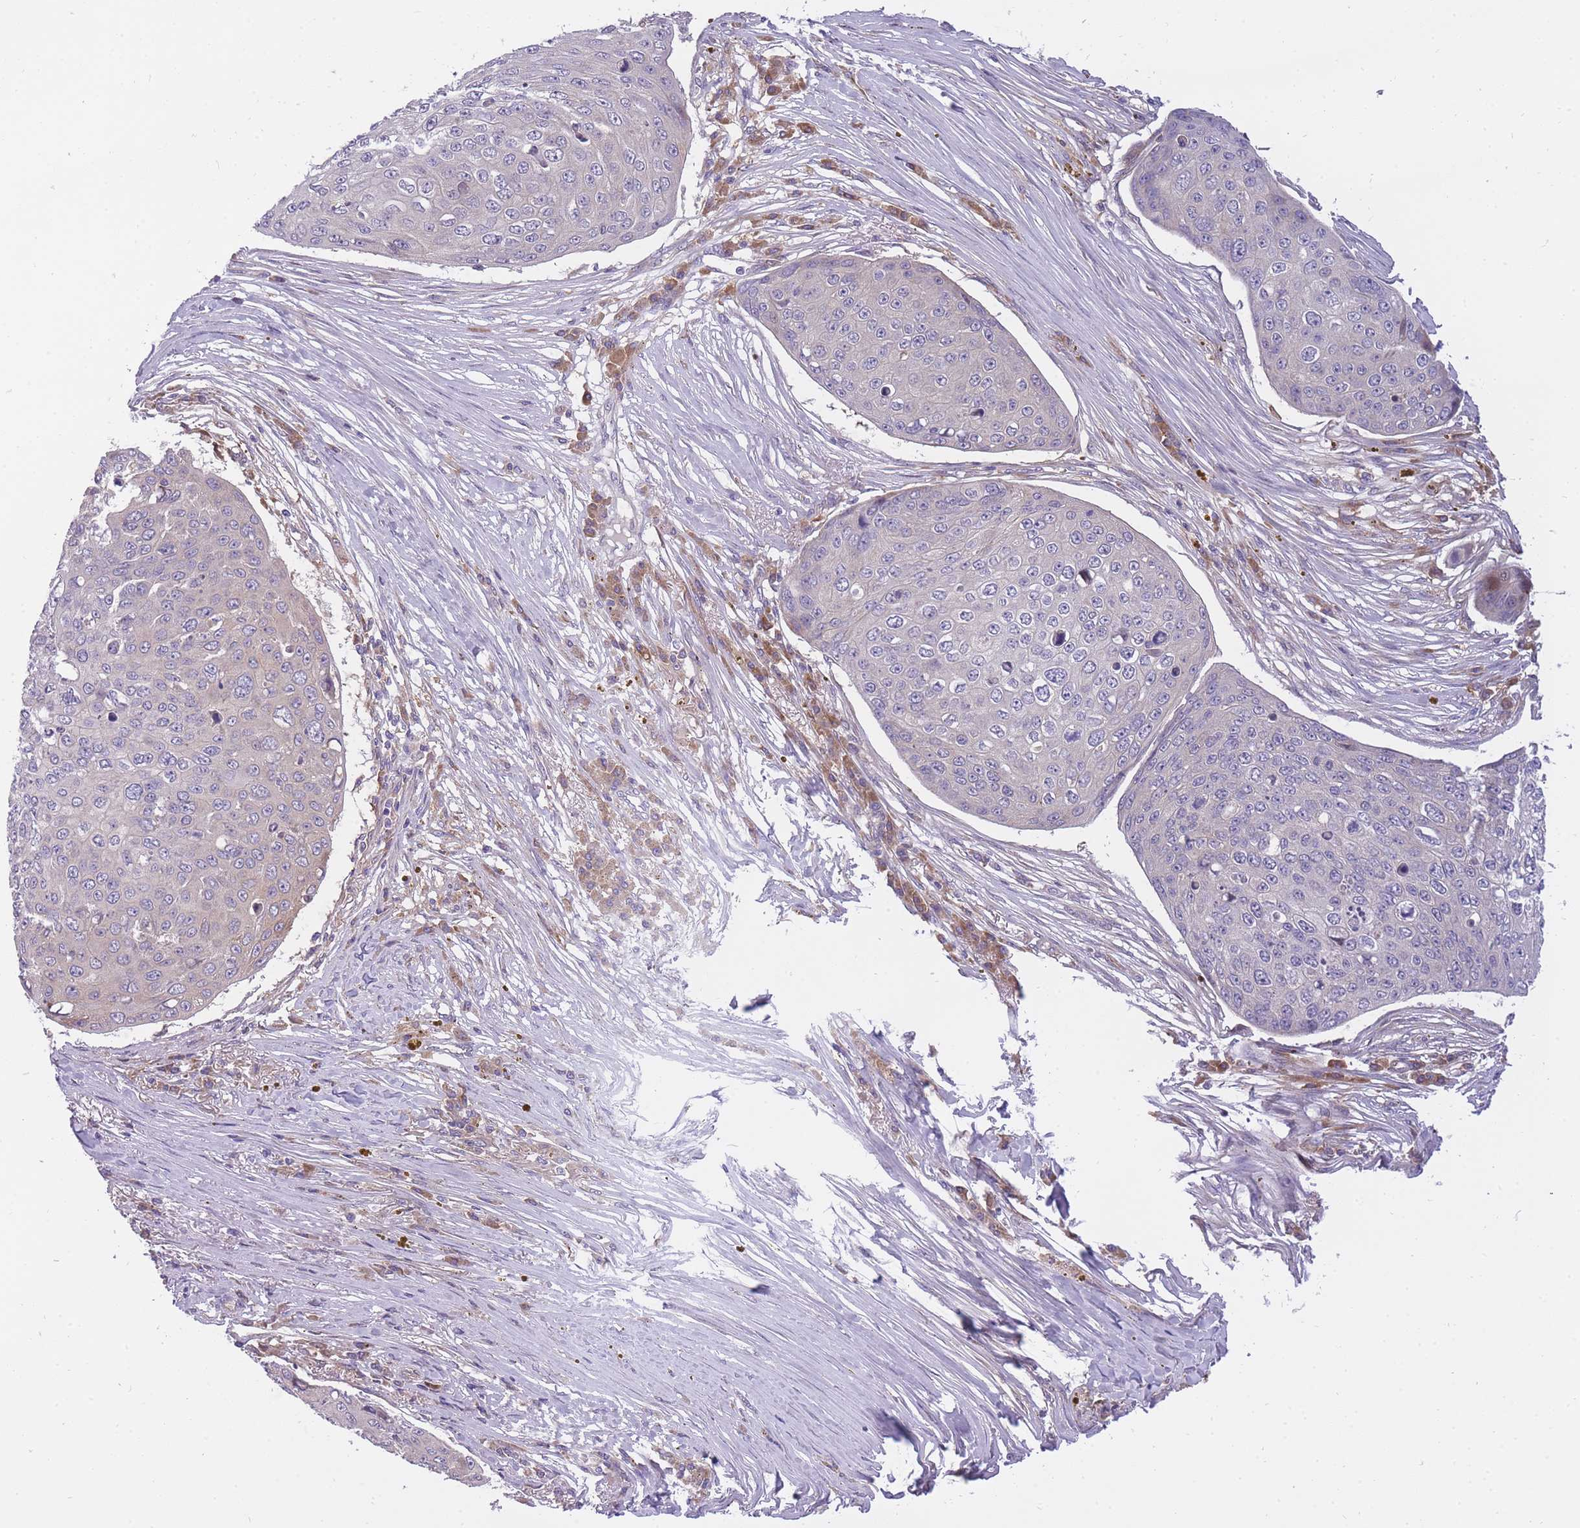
{"staining": {"intensity": "negative", "quantity": "none", "location": "none"}, "tissue": "skin cancer", "cell_type": "Tumor cells", "image_type": "cancer", "snomed": [{"axis": "morphology", "description": "Squamous cell carcinoma, NOS"}, {"axis": "topography", "description": "Skin"}], "caption": "Immunohistochemical staining of human squamous cell carcinoma (skin) reveals no significant staining in tumor cells.", "gene": "CRYGN", "patient": {"sex": "male", "age": 71}}